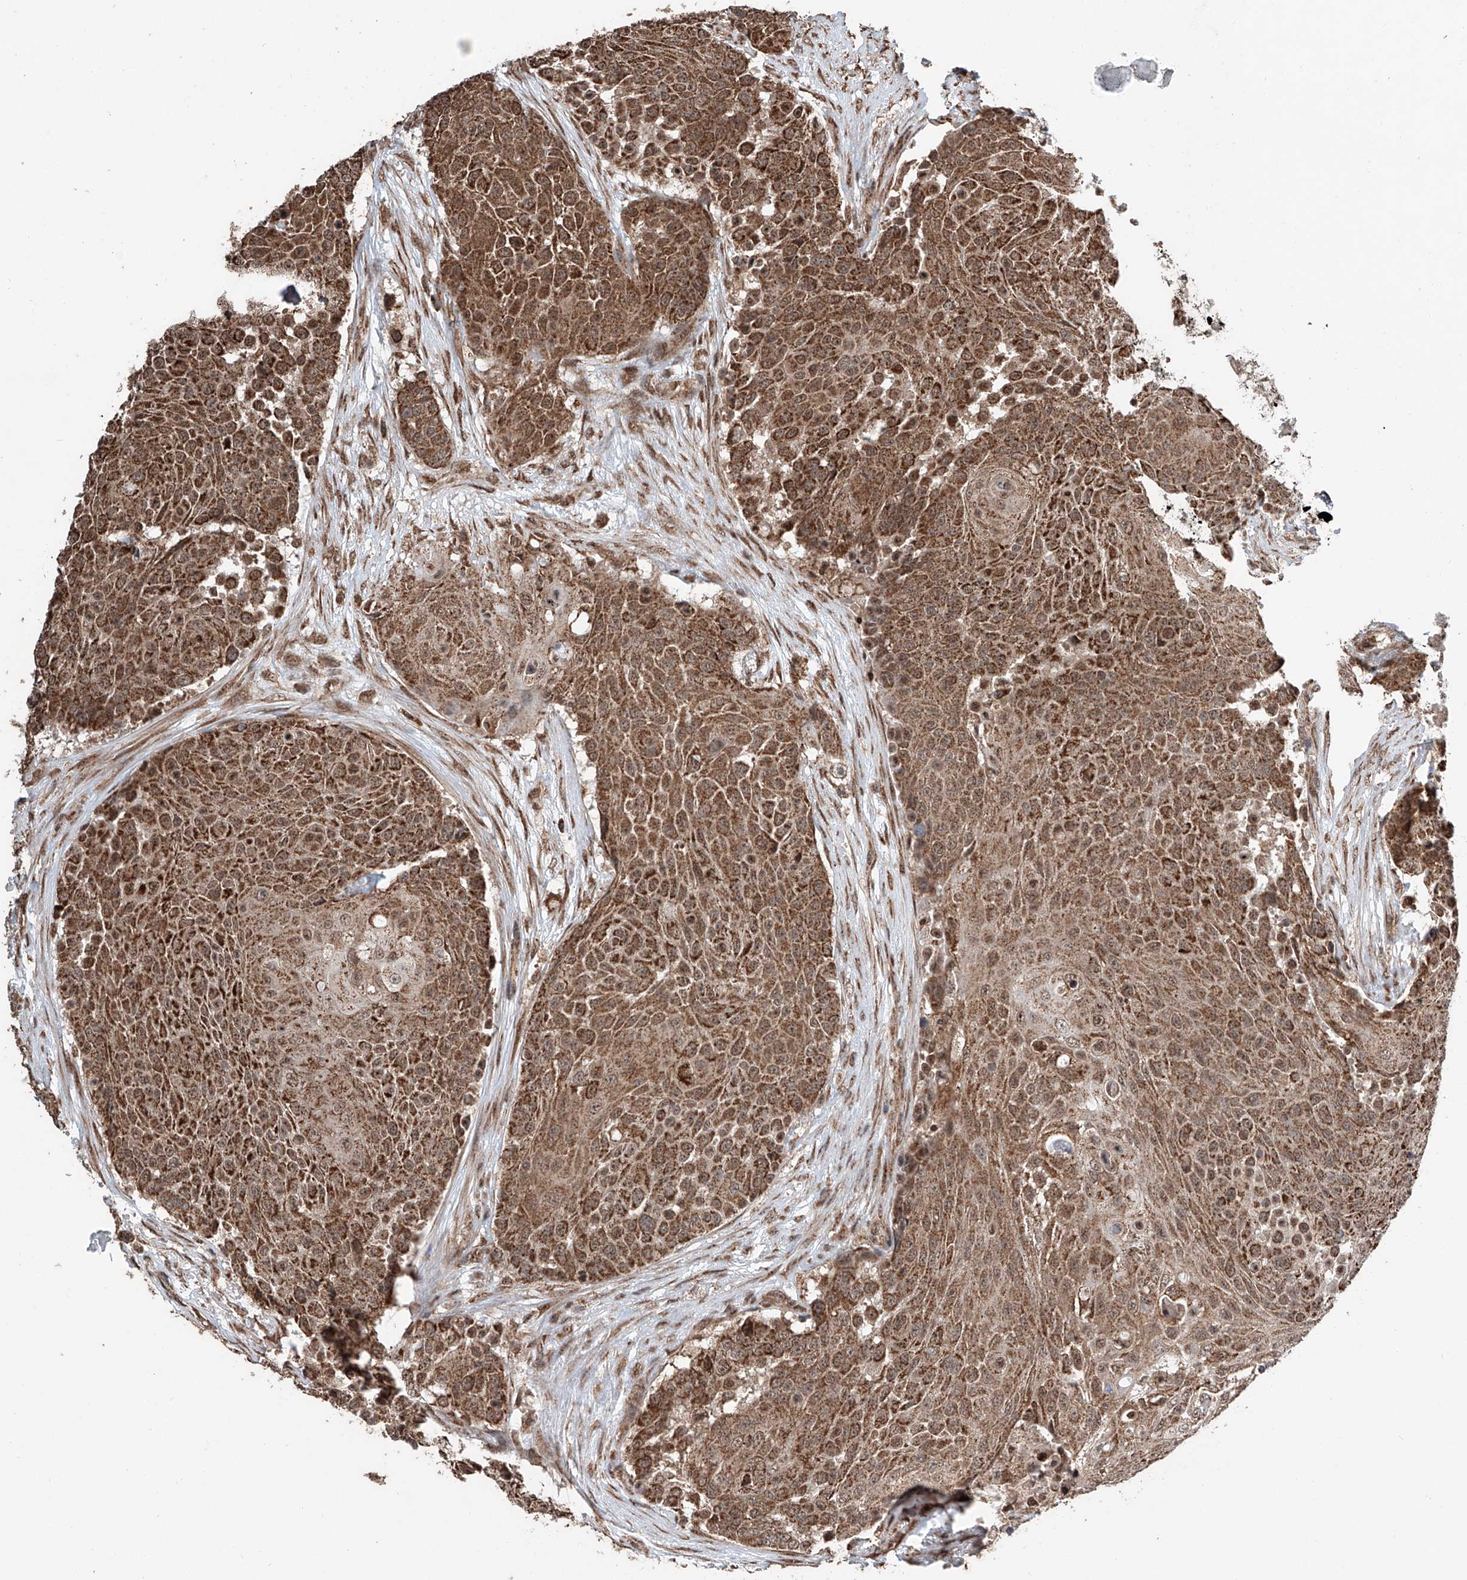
{"staining": {"intensity": "strong", "quantity": ">75%", "location": "cytoplasmic/membranous"}, "tissue": "urothelial cancer", "cell_type": "Tumor cells", "image_type": "cancer", "snomed": [{"axis": "morphology", "description": "Urothelial carcinoma, High grade"}, {"axis": "topography", "description": "Urinary bladder"}], "caption": "A photomicrograph showing strong cytoplasmic/membranous staining in about >75% of tumor cells in urothelial cancer, as visualized by brown immunohistochemical staining.", "gene": "ZNF445", "patient": {"sex": "female", "age": 63}}